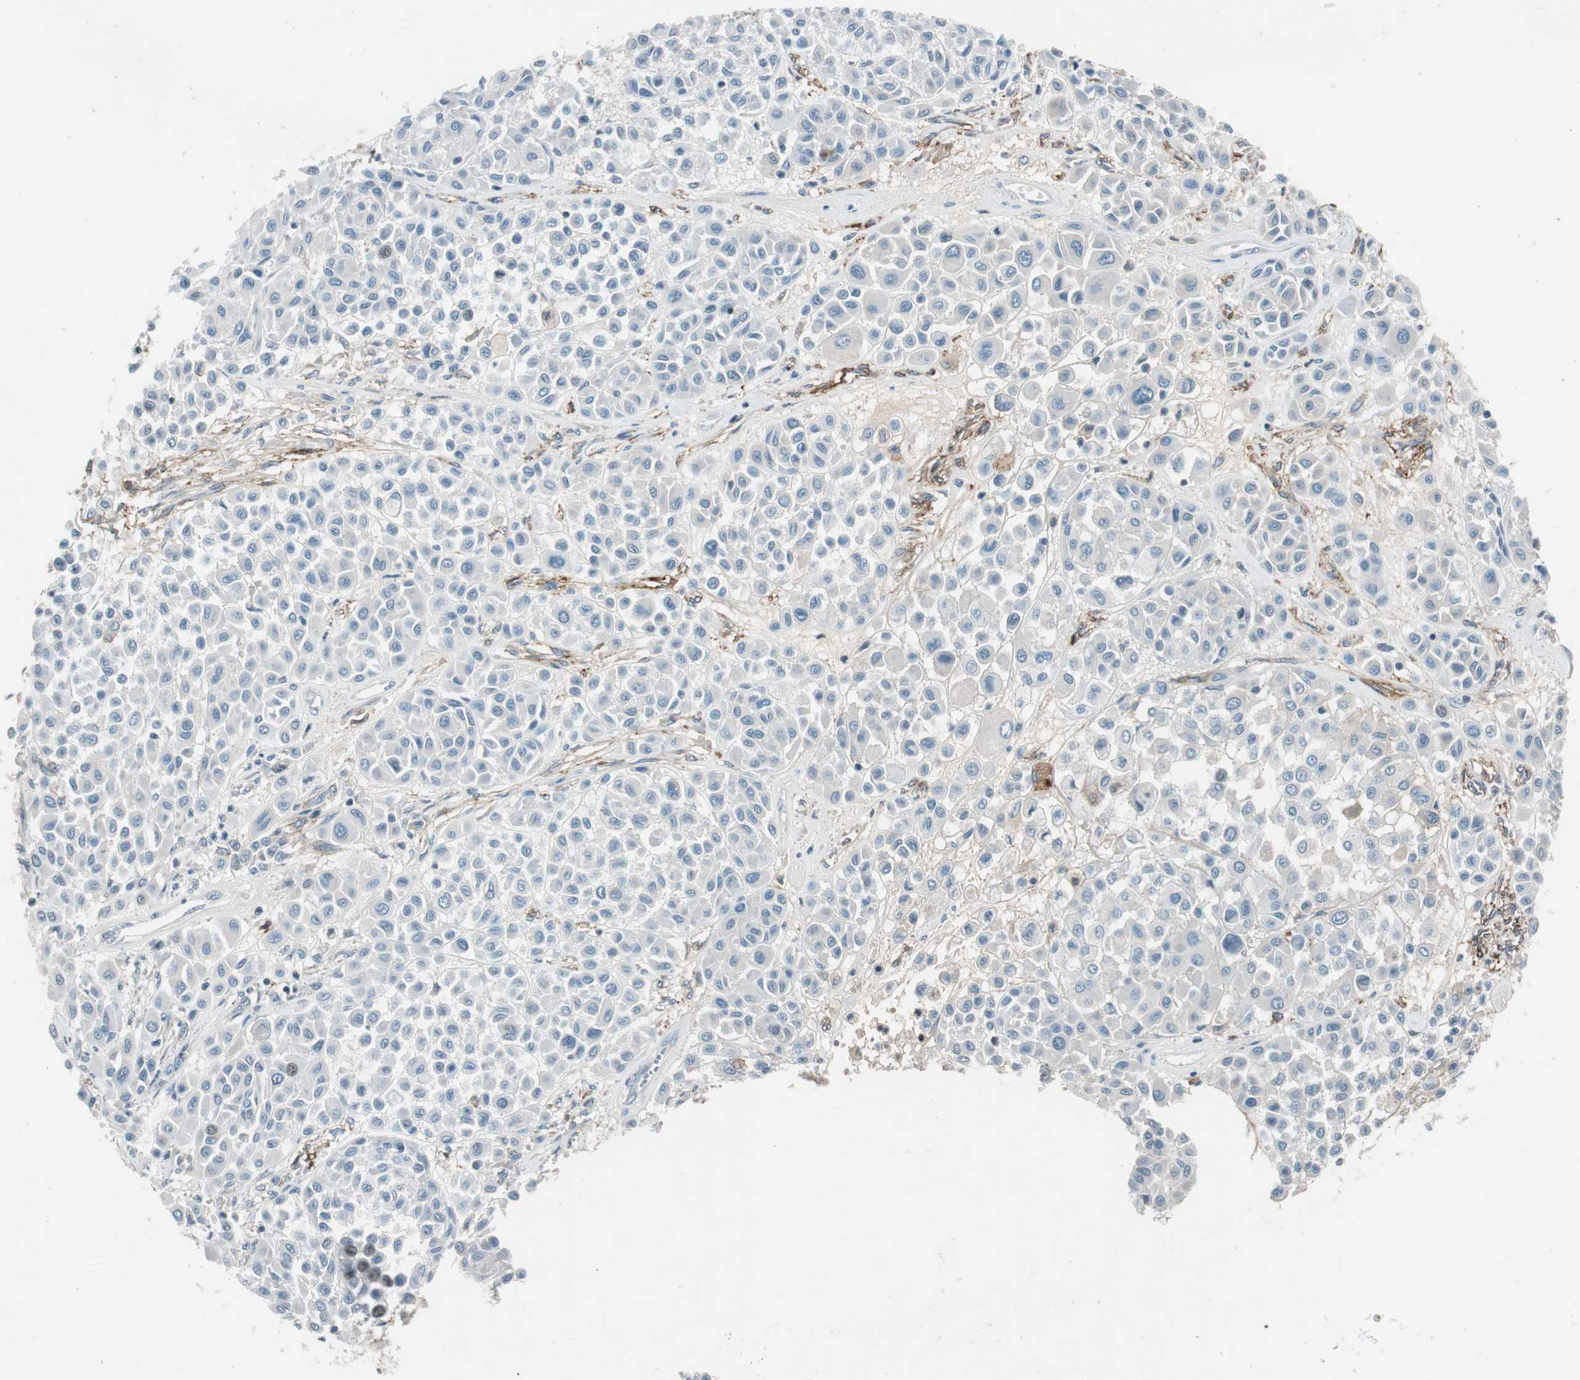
{"staining": {"intensity": "negative", "quantity": "none", "location": "none"}, "tissue": "melanoma", "cell_type": "Tumor cells", "image_type": "cancer", "snomed": [{"axis": "morphology", "description": "Malignant melanoma, Metastatic site"}, {"axis": "topography", "description": "Soft tissue"}], "caption": "Human melanoma stained for a protein using immunohistochemistry reveals no positivity in tumor cells.", "gene": "PDPN", "patient": {"sex": "male", "age": 41}}